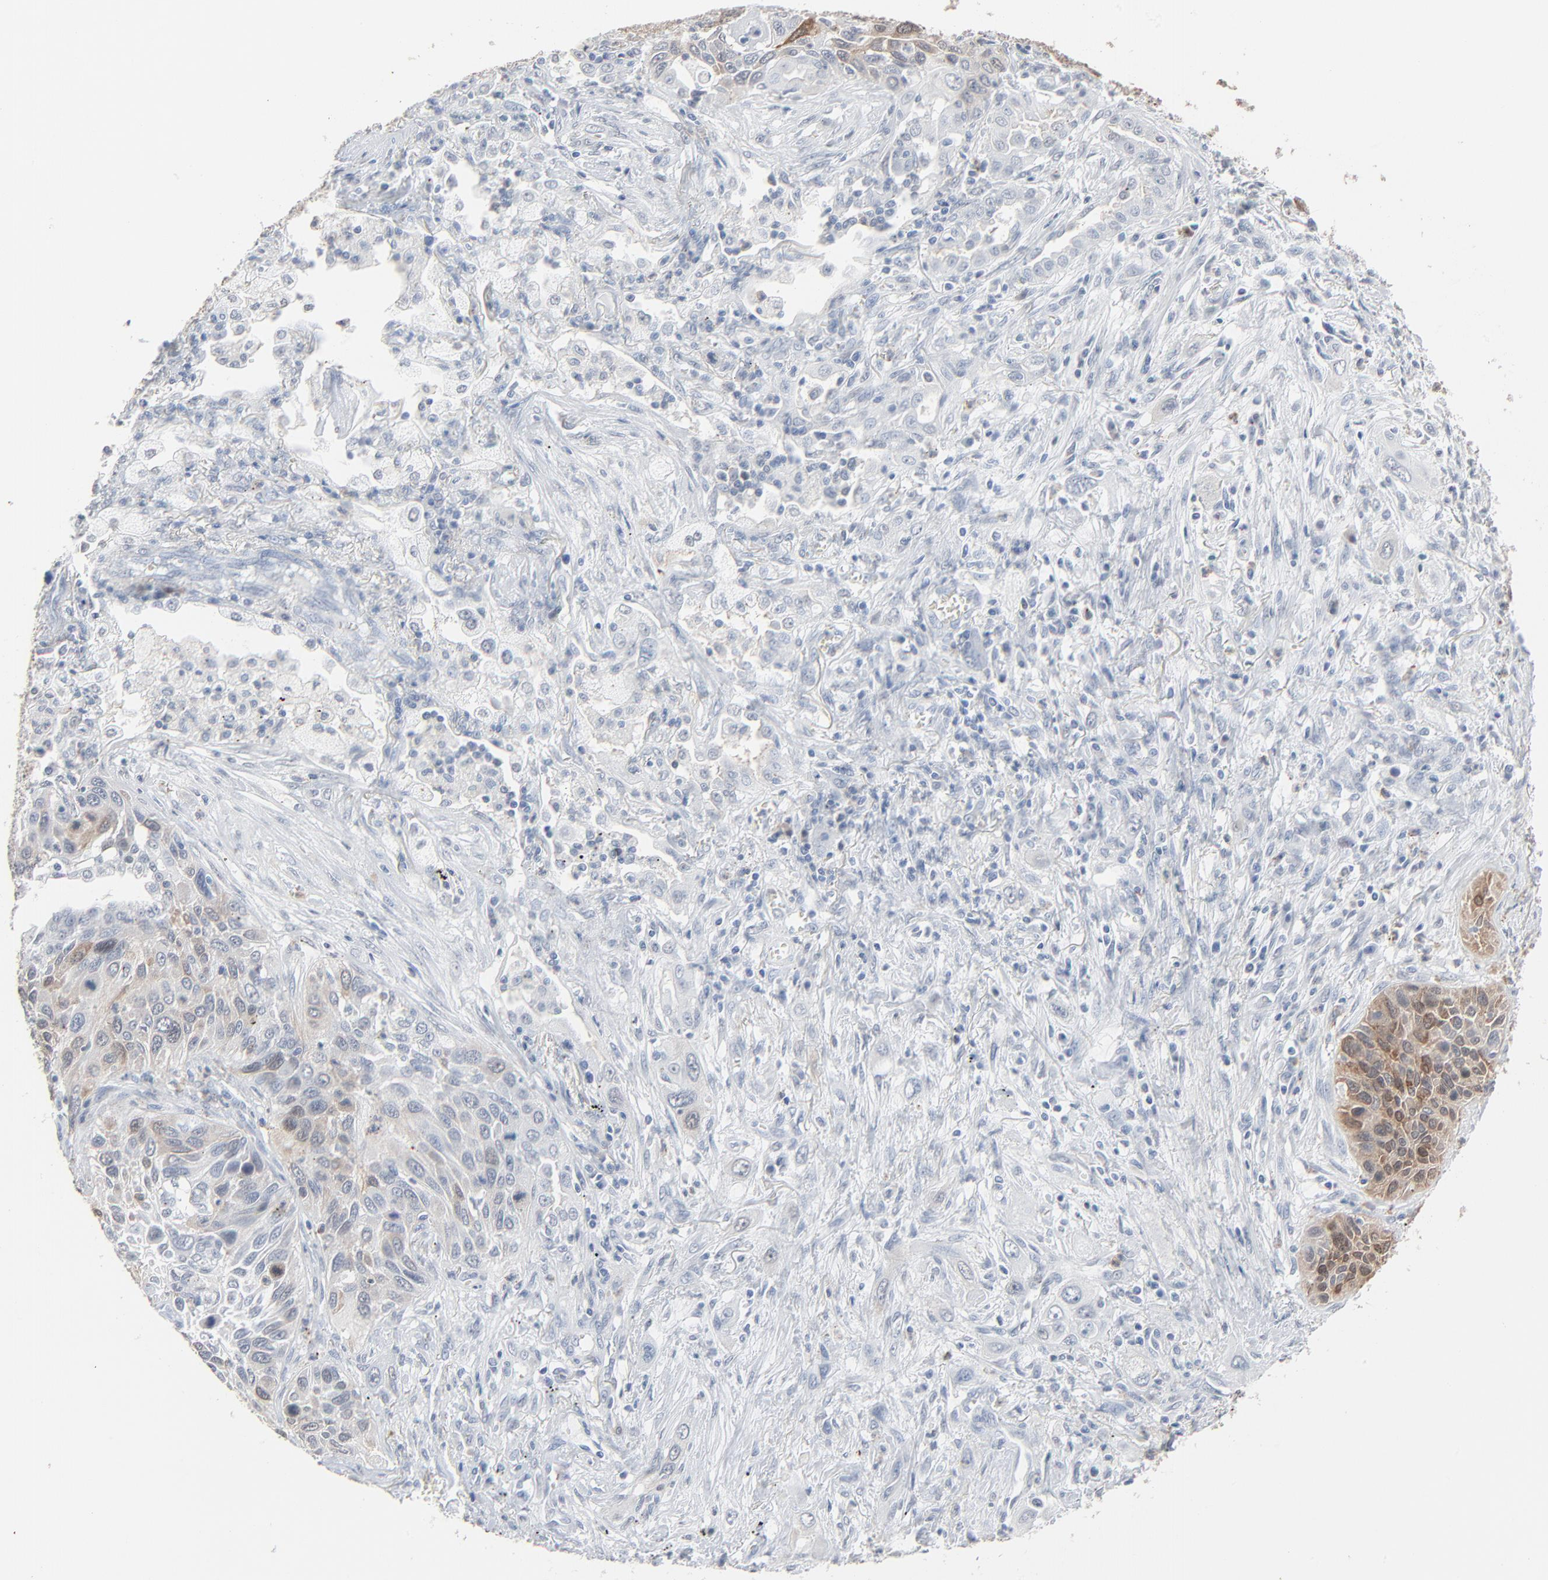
{"staining": {"intensity": "weak", "quantity": "25%-75%", "location": "cytoplasmic/membranous,nuclear"}, "tissue": "lung cancer", "cell_type": "Tumor cells", "image_type": "cancer", "snomed": [{"axis": "morphology", "description": "Squamous cell carcinoma, NOS"}, {"axis": "topography", "description": "Lung"}], "caption": "DAB (3,3'-diaminobenzidine) immunohistochemical staining of human lung squamous cell carcinoma demonstrates weak cytoplasmic/membranous and nuclear protein staining in about 25%-75% of tumor cells.", "gene": "PHGDH", "patient": {"sex": "female", "age": 76}}